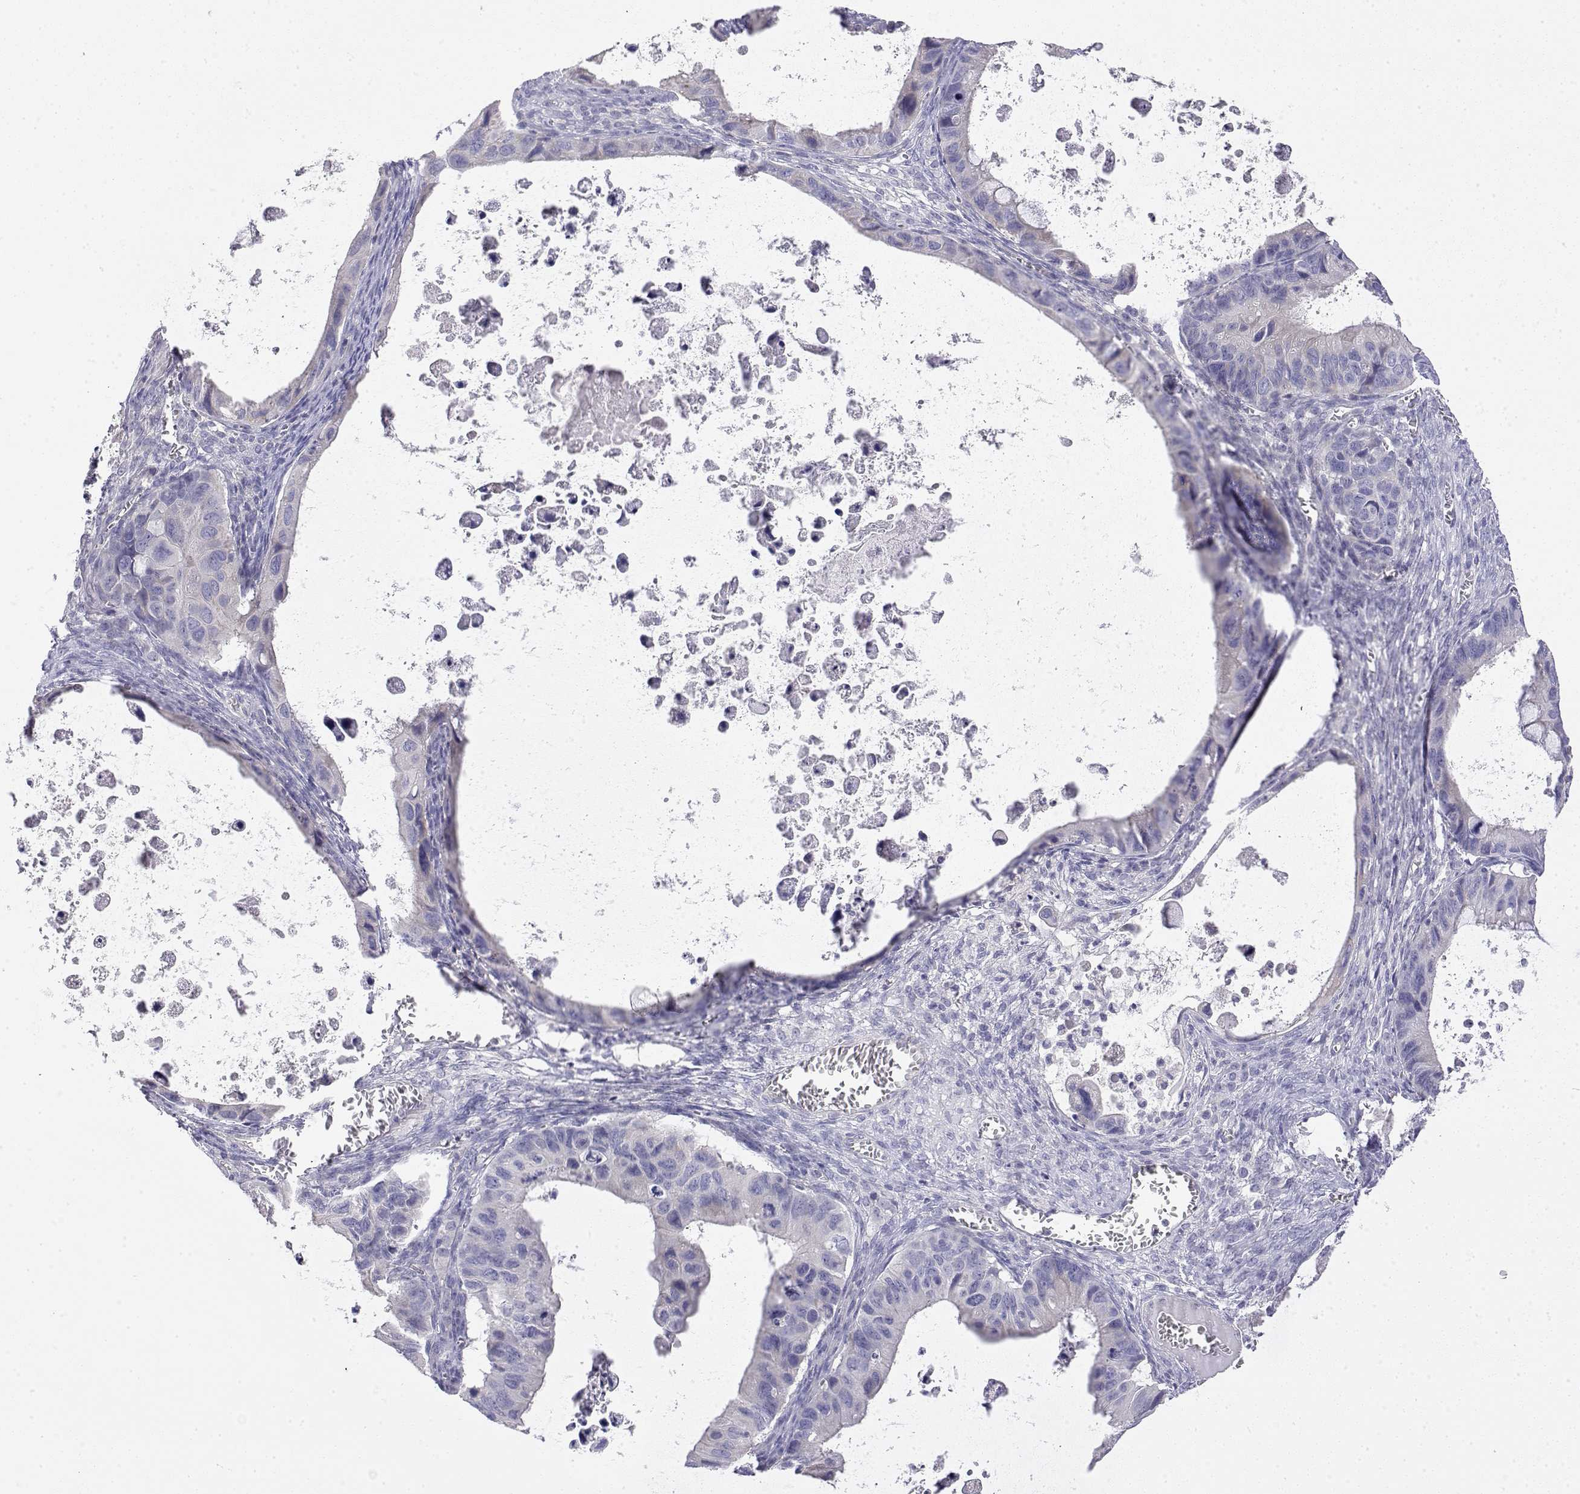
{"staining": {"intensity": "negative", "quantity": "none", "location": "none"}, "tissue": "ovarian cancer", "cell_type": "Tumor cells", "image_type": "cancer", "snomed": [{"axis": "morphology", "description": "Cystadenocarcinoma, mucinous, NOS"}, {"axis": "topography", "description": "Ovary"}], "caption": "IHC of human ovarian cancer (mucinous cystadenocarcinoma) displays no staining in tumor cells.", "gene": "LY6D", "patient": {"sex": "female", "age": 64}}